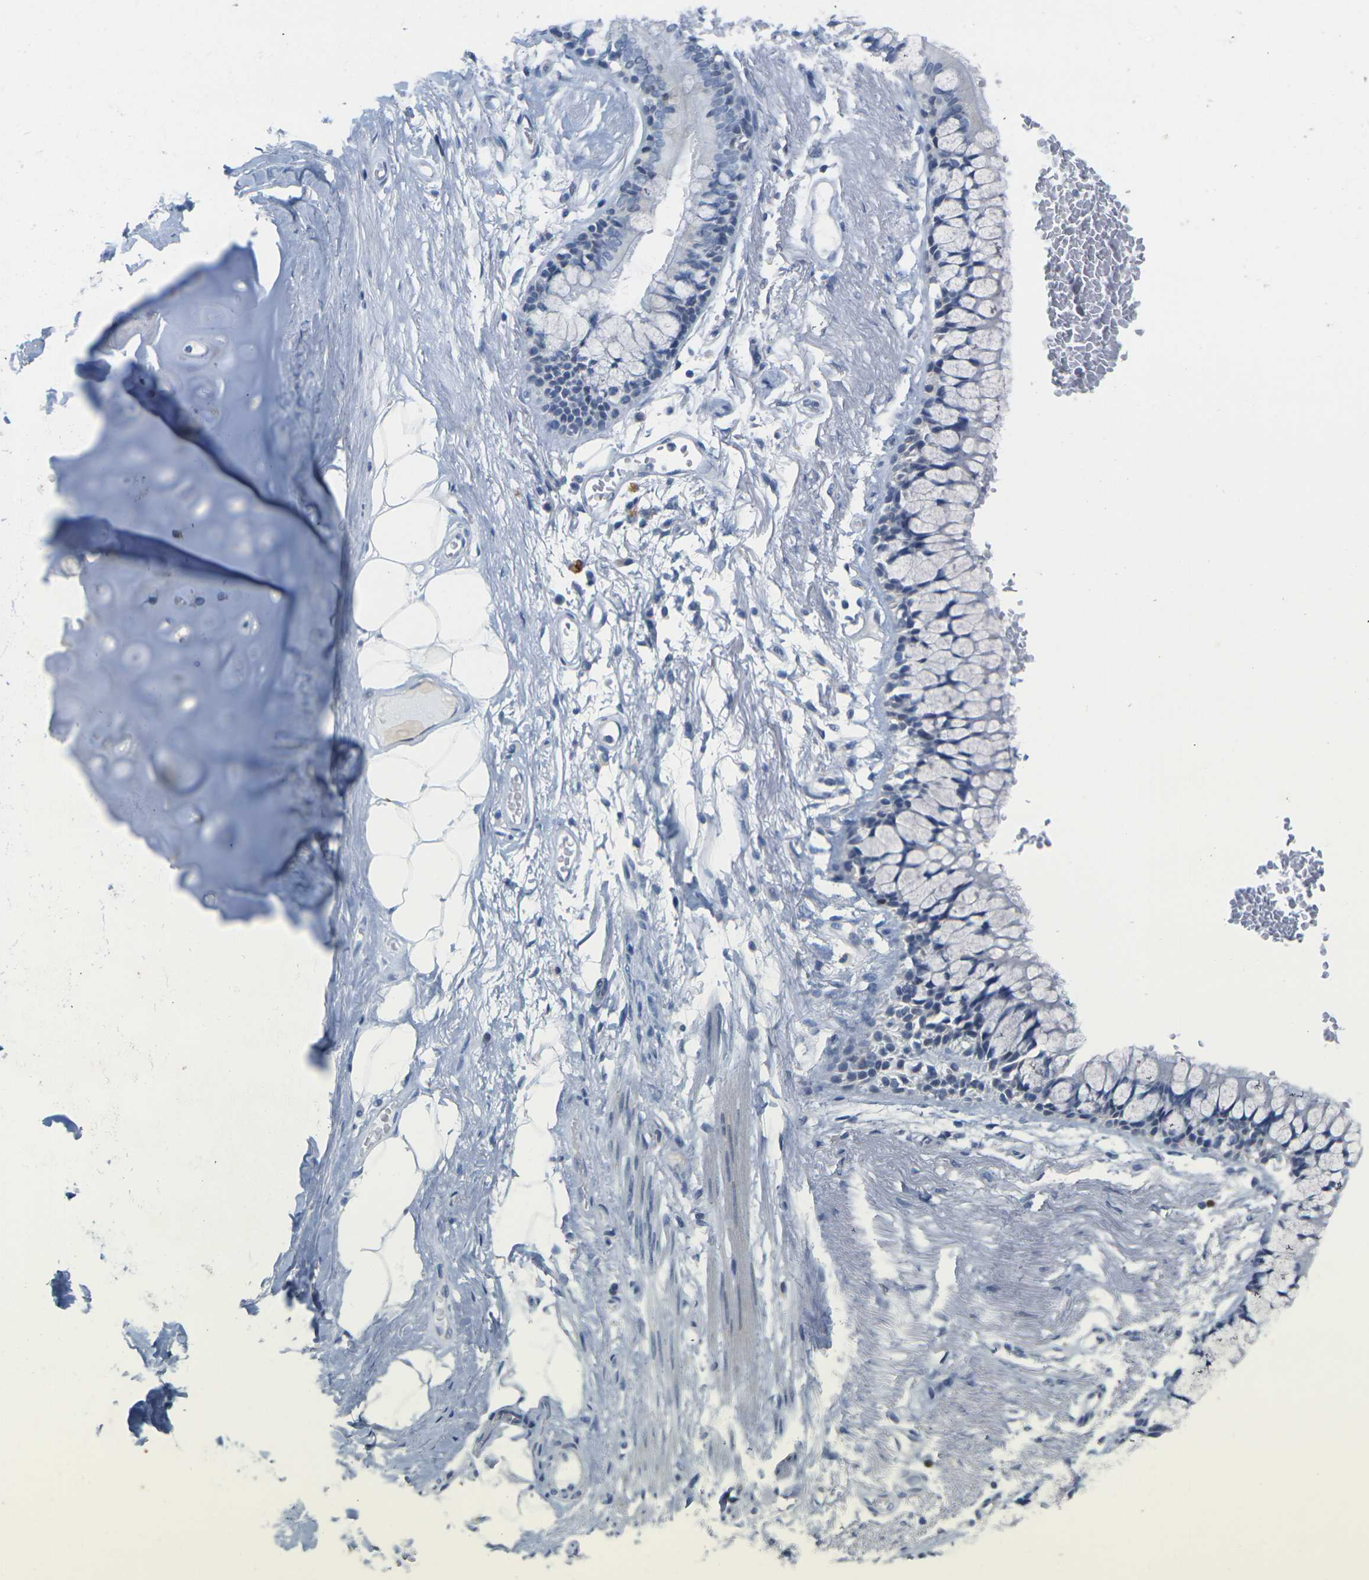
{"staining": {"intensity": "negative", "quantity": "none", "location": "none"}, "tissue": "adipose tissue", "cell_type": "Adipocytes", "image_type": "normal", "snomed": [{"axis": "morphology", "description": "Normal tissue, NOS"}, {"axis": "topography", "description": "Cartilage tissue"}, {"axis": "topography", "description": "Bronchus"}], "caption": "IHC image of benign adipose tissue stained for a protein (brown), which displays no staining in adipocytes.", "gene": "CDK2", "patient": {"sex": "female", "age": 73}}